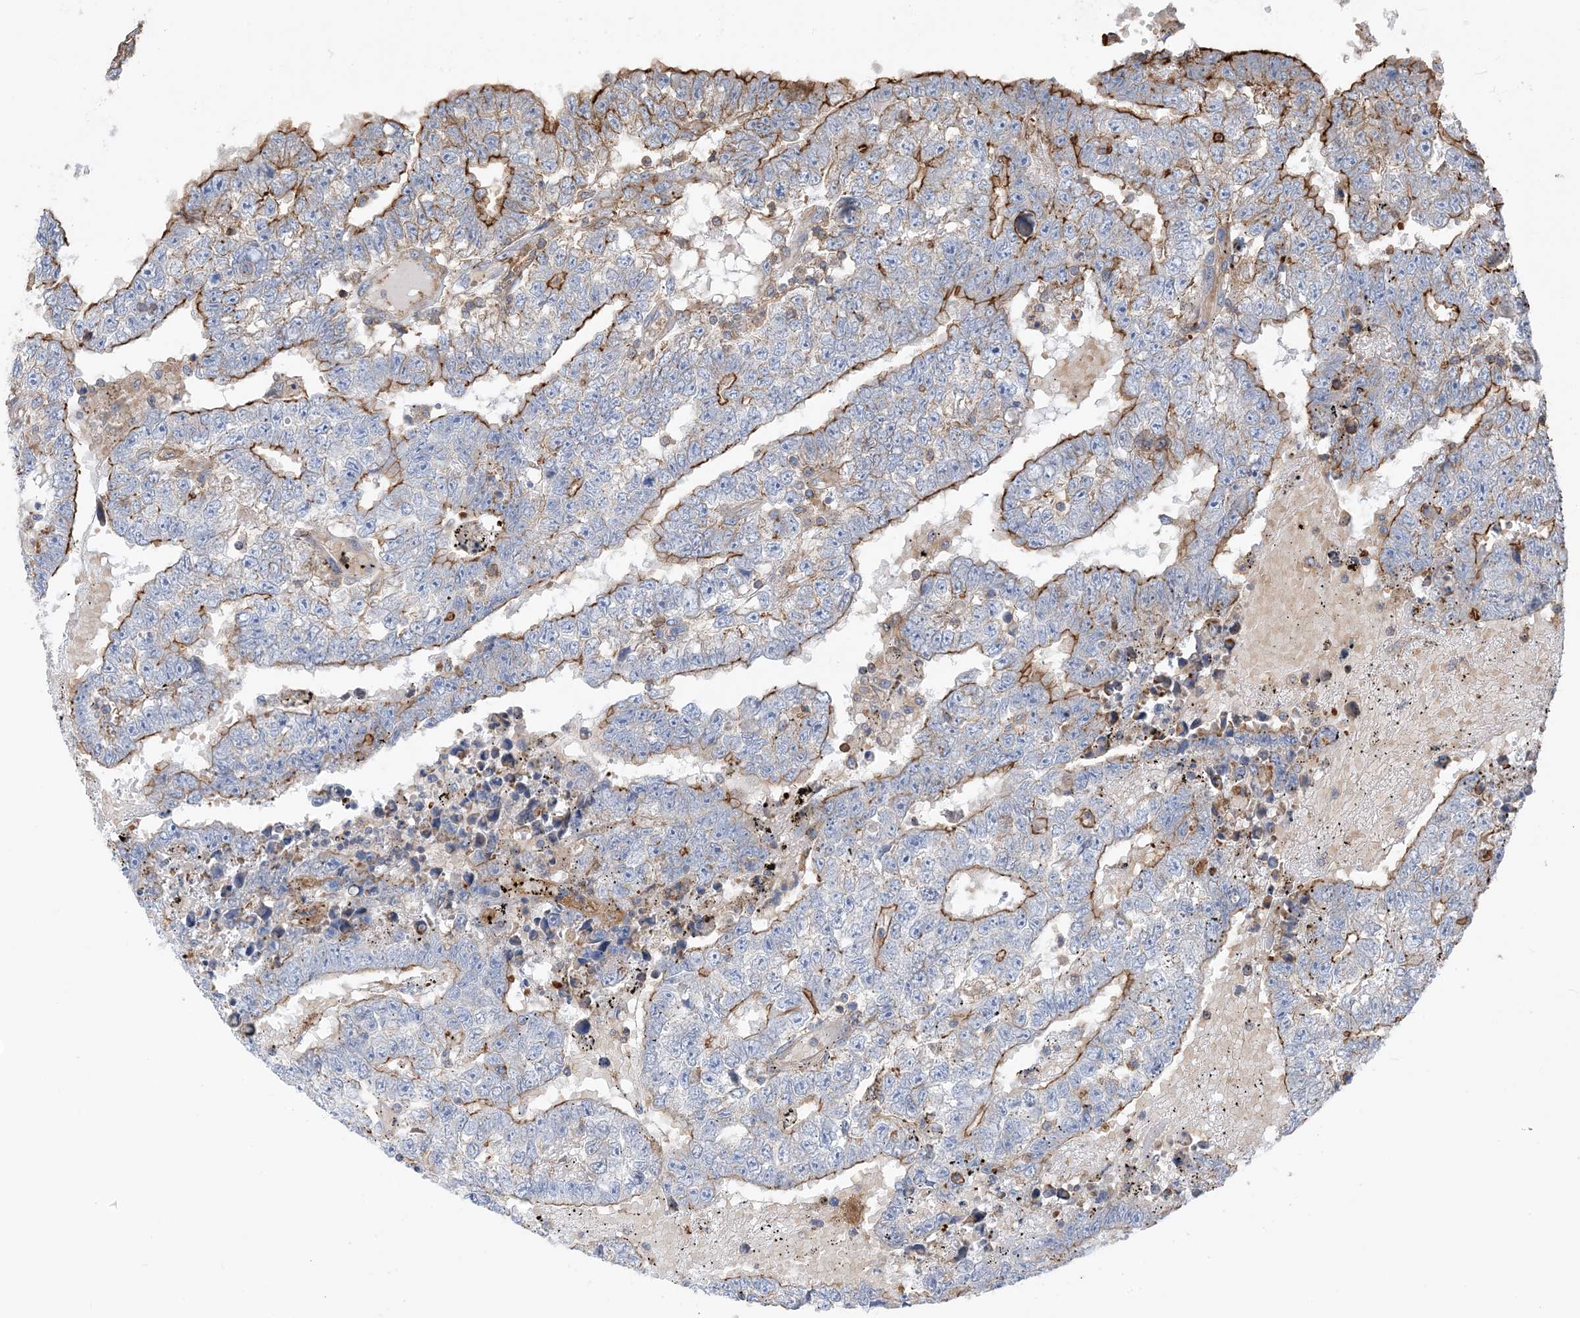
{"staining": {"intensity": "moderate", "quantity": "<25%", "location": "cytoplasmic/membranous"}, "tissue": "testis cancer", "cell_type": "Tumor cells", "image_type": "cancer", "snomed": [{"axis": "morphology", "description": "Carcinoma, Embryonal, NOS"}, {"axis": "topography", "description": "Testis"}], "caption": "Immunohistochemistry (IHC) micrograph of neoplastic tissue: testis cancer (embryonal carcinoma) stained using immunohistochemistry (IHC) shows low levels of moderate protein expression localized specifically in the cytoplasmic/membranous of tumor cells, appearing as a cytoplasmic/membranous brown color.", "gene": "PARVG", "patient": {"sex": "male", "age": 25}}